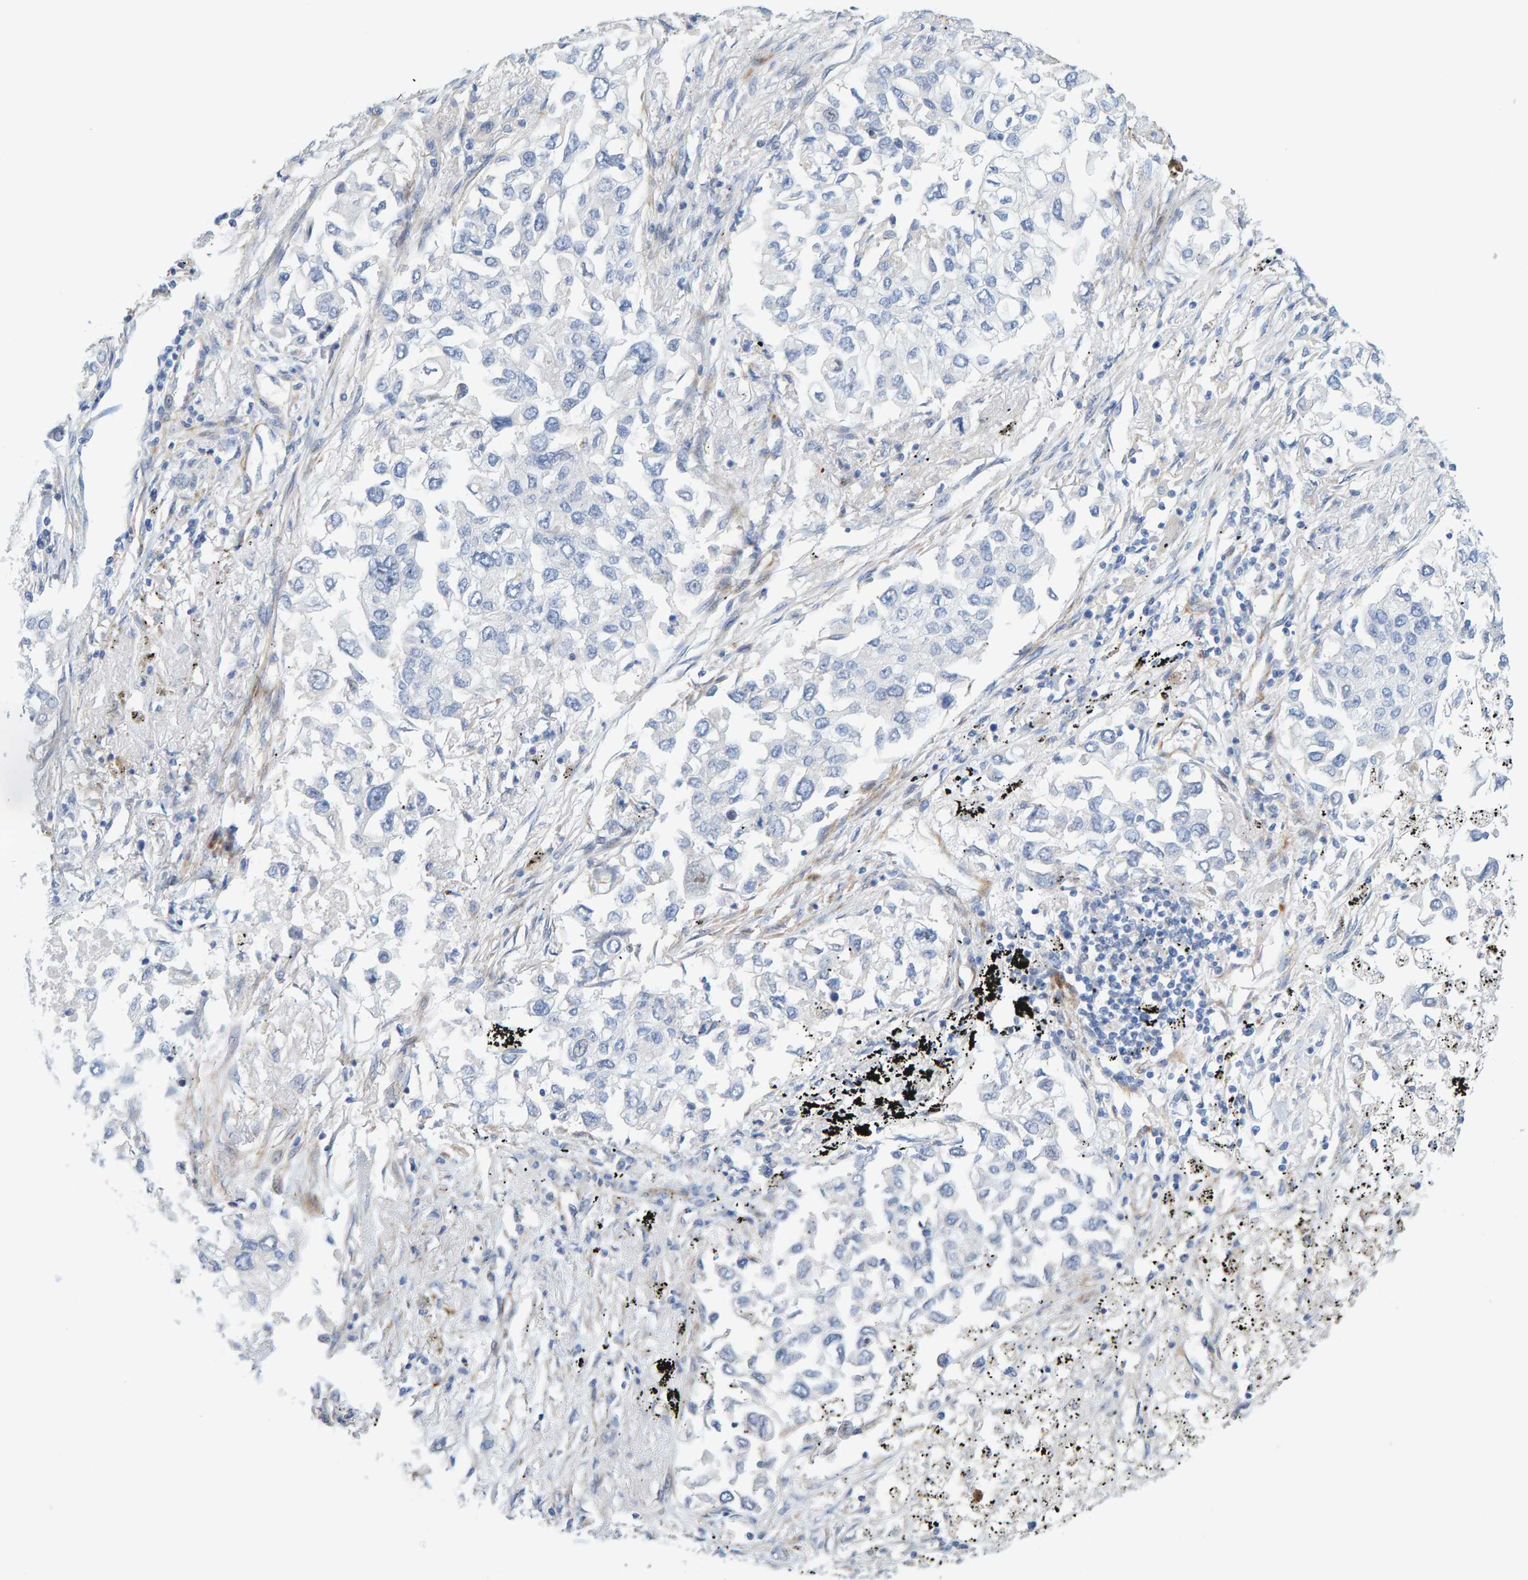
{"staining": {"intensity": "negative", "quantity": "none", "location": "none"}, "tissue": "lung cancer", "cell_type": "Tumor cells", "image_type": "cancer", "snomed": [{"axis": "morphology", "description": "Inflammation, NOS"}, {"axis": "morphology", "description": "Adenocarcinoma, NOS"}, {"axis": "topography", "description": "Lung"}], "caption": "A histopathology image of lung cancer stained for a protein shows no brown staining in tumor cells.", "gene": "POLG2", "patient": {"sex": "male", "age": 63}}